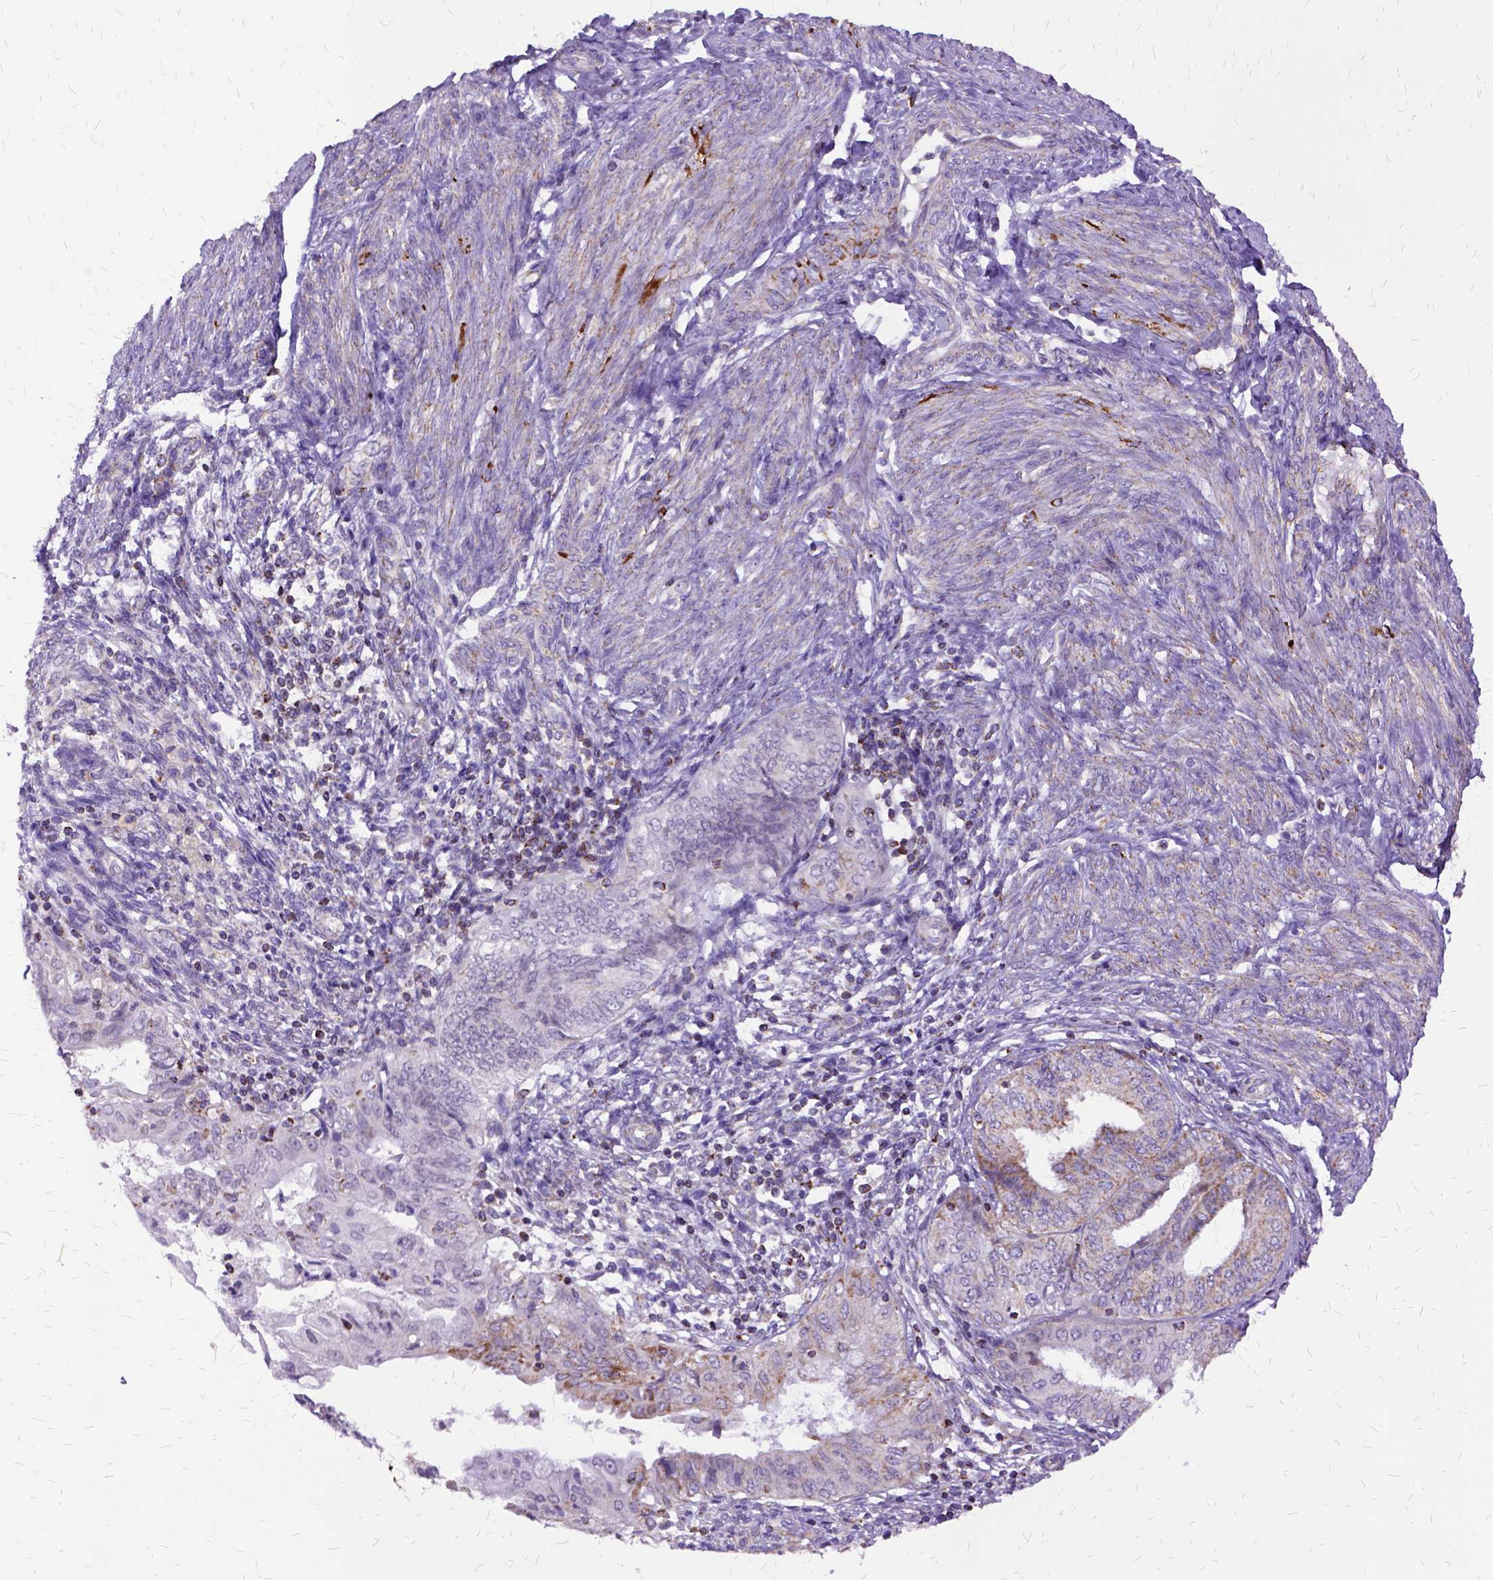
{"staining": {"intensity": "weak", "quantity": "<25%", "location": "cytoplasmic/membranous"}, "tissue": "endometrial cancer", "cell_type": "Tumor cells", "image_type": "cancer", "snomed": [{"axis": "morphology", "description": "Adenocarcinoma, NOS"}, {"axis": "topography", "description": "Endometrium"}], "caption": "Histopathology image shows no significant protein staining in tumor cells of endometrial cancer. The staining was performed using DAB to visualize the protein expression in brown, while the nuclei were stained in blue with hematoxylin (Magnification: 20x).", "gene": "OXCT1", "patient": {"sex": "female", "age": 68}}